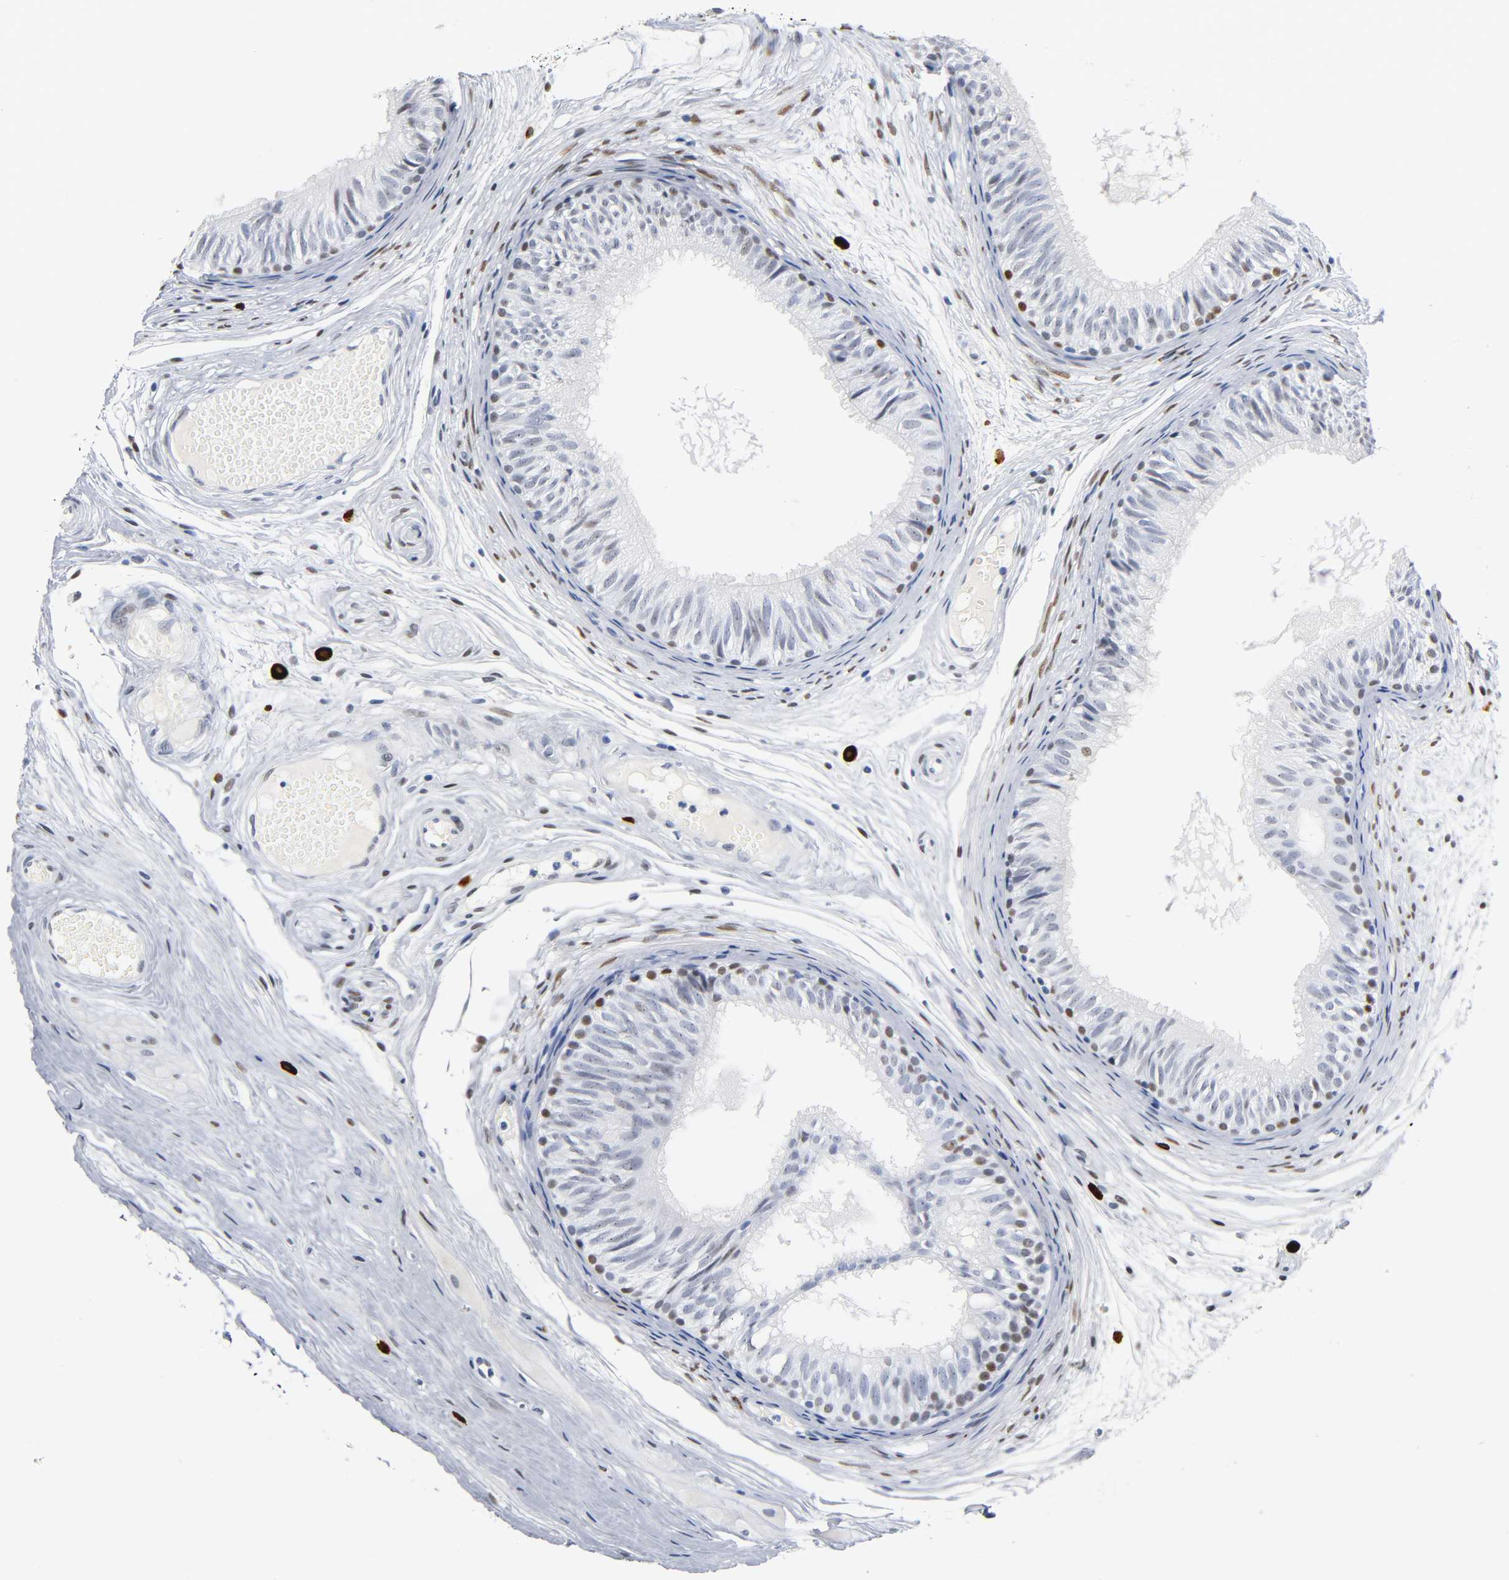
{"staining": {"intensity": "moderate", "quantity": "<25%", "location": "nuclear"}, "tissue": "epididymis", "cell_type": "Glandular cells", "image_type": "normal", "snomed": [{"axis": "morphology", "description": "Normal tissue, NOS"}, {"axis": "morphology", "description": "Atrophy, NOS"}, {"axis": "topography", "description": "Testis"}, {"axis": "topography", "description": "Epididymis"}], "caption": "Immunohistochemical staining of unremarkable epididymis displays moderate nuclear protein staining in approximately <25% of glandular cells. (DAB IHC with brightfield microscopy, high magnification).", "gene": "NAB2", "patient": {"sex": "male", "age": 18}}